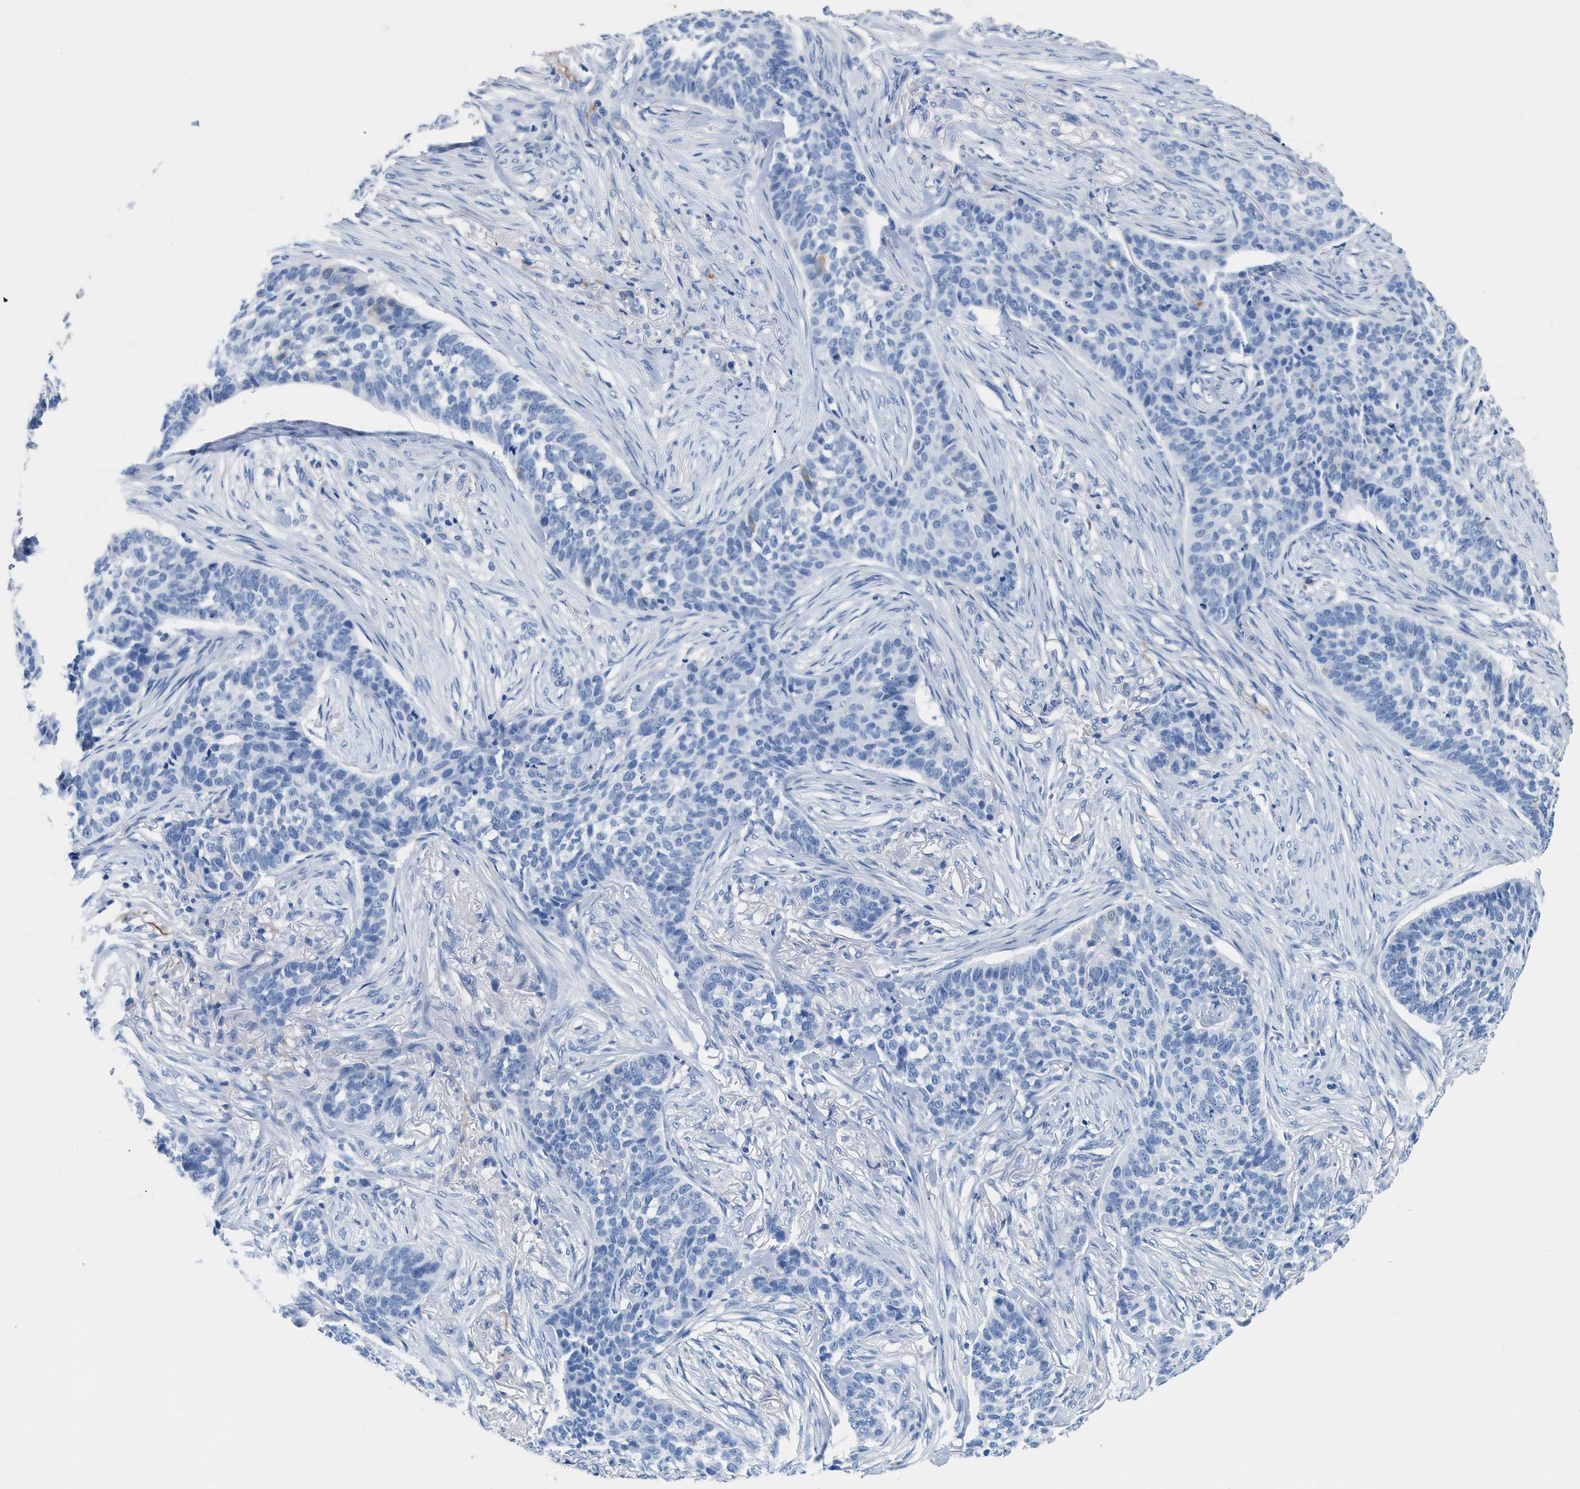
{"staining": {"intensity": "negative", "quantity": "none", "location": "none"}, "tissue": "skin cancer", "cell_type": "Tumor cells", "image_type": "cancer", "snomed": [{"axis": "morphology", "description": "Basal cell carcinoma"}, {"axis": "topography", "description": "Skin"}], "caption": "High power microscopy photomicrograph of an IHC image of basal cell carcinoma (skin), revealing no significant staining in tumor cells.", "gene": "SLFN13", "patient": {"sex": "male", "age": 85}}